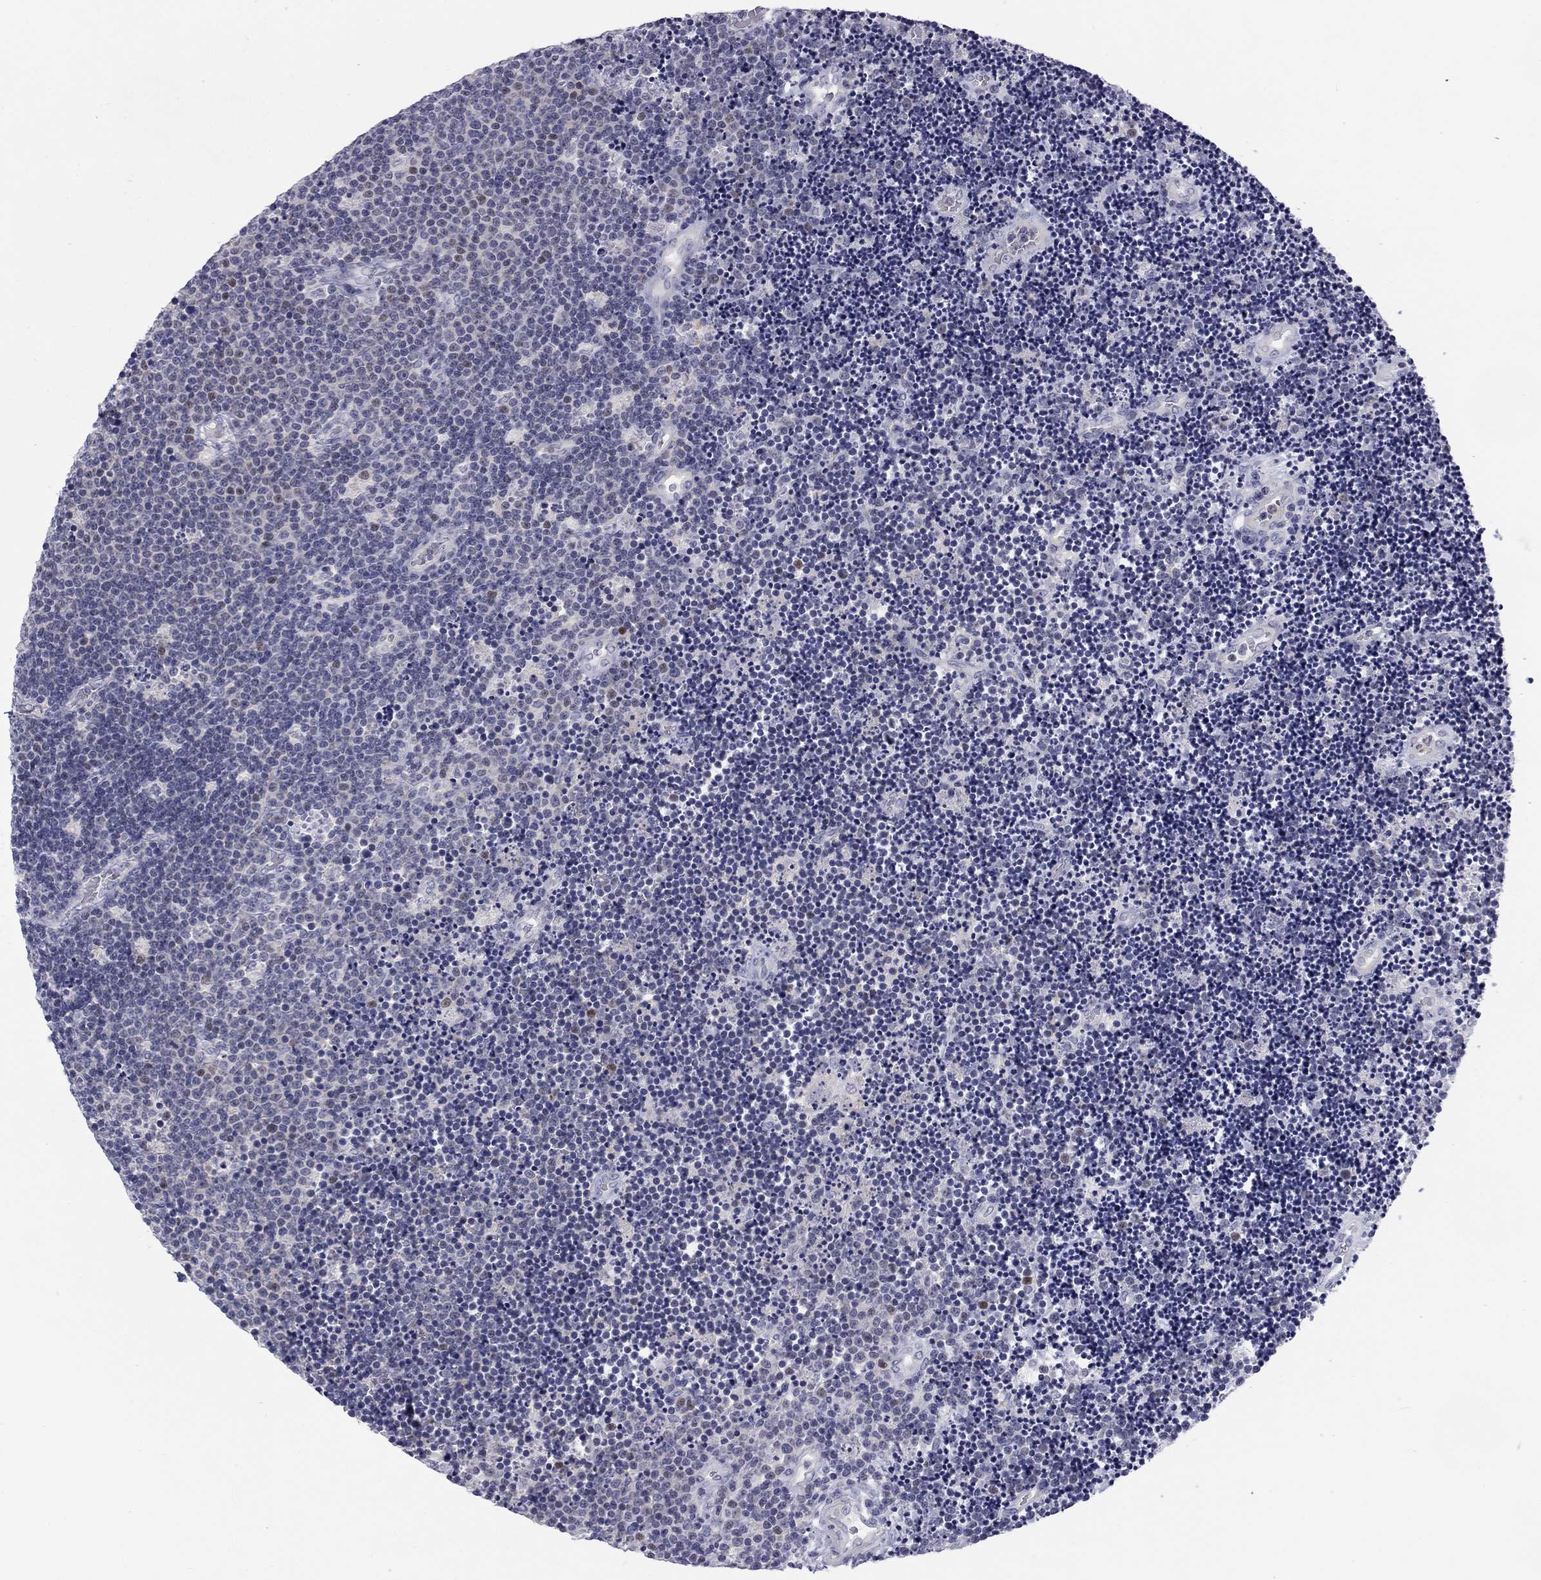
{"staining": {"intensity": "negative", "quantity": "none", "location": "none"}, "tissue": "lymphoma", "cell_type": "Tumor cells", "image_type": "cancer", "snomed": [{"axis": "morphology", "description": "Malignant lymphoma, non-Hodgkin's type, Low grade"}, {"axis": "topography", "description": "Brain"}], "caption": "Immunohistochemistry (IHC) photomicrograph of neoplastic tissue: lymphoma stained with DAB (3,3'-diaminobenzidine) demonstrates no significant protein staining in tumor cells.", "gene": "CACNA1A", "patient": {"sex": "female", "age": 66}}